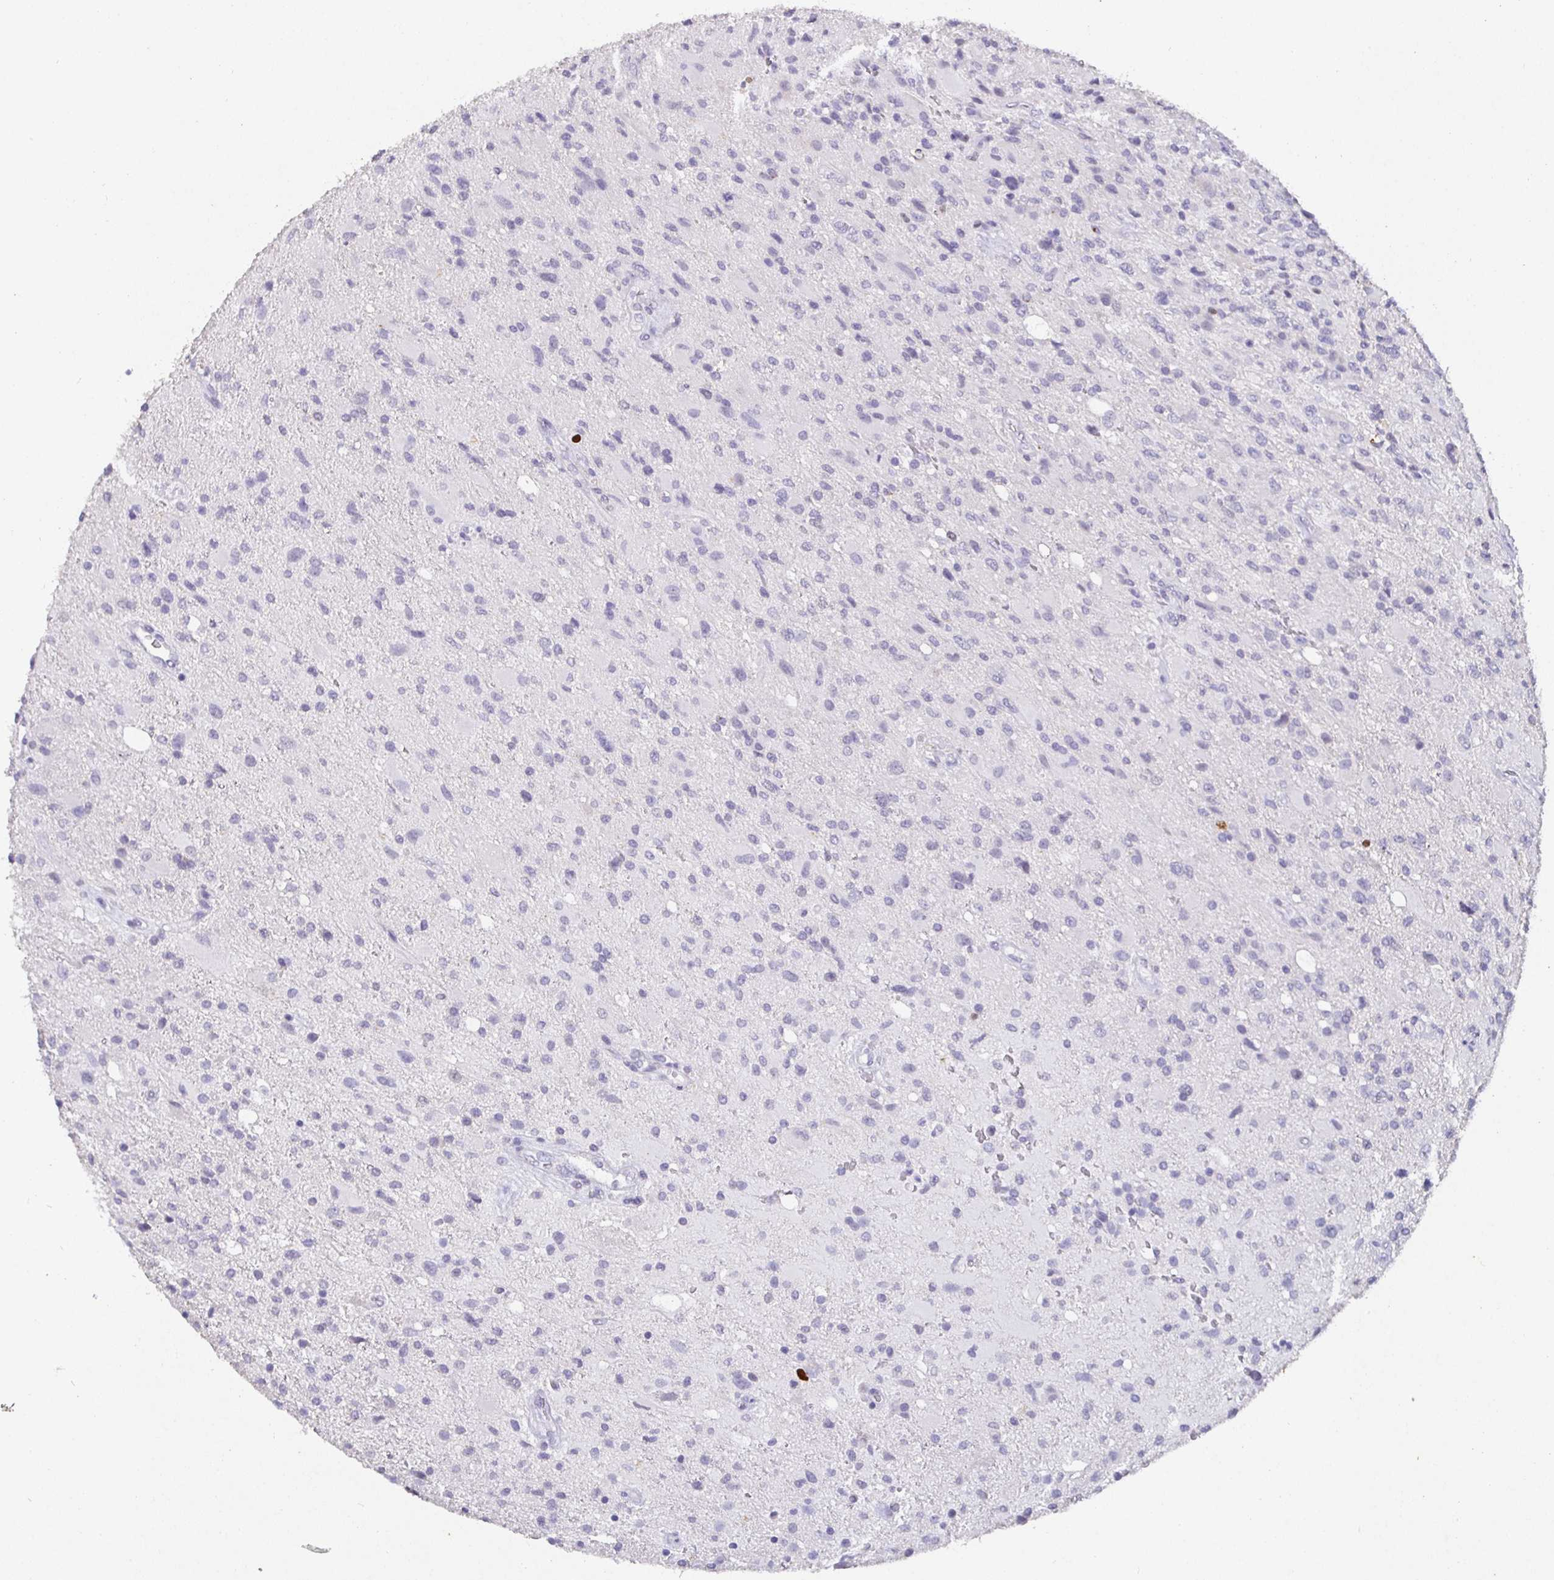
{"staining": {"intensity": "negative", "quantity": "none", "location": "none"}, "tissue": "glioma", "cell_type": "Tumor cells", "image_type": "cancer", "snomed": [{"axis": "morphology", "description": "Glioma, malignant, High grade"}, {"axis": "topography", "description": "Brain"}], "caption": "A micrograph of human malignant high-grade glioma is negative for staining in tumor cells.", "gene": "SATB1", "patient": {"sex": "male", "age": 53}}